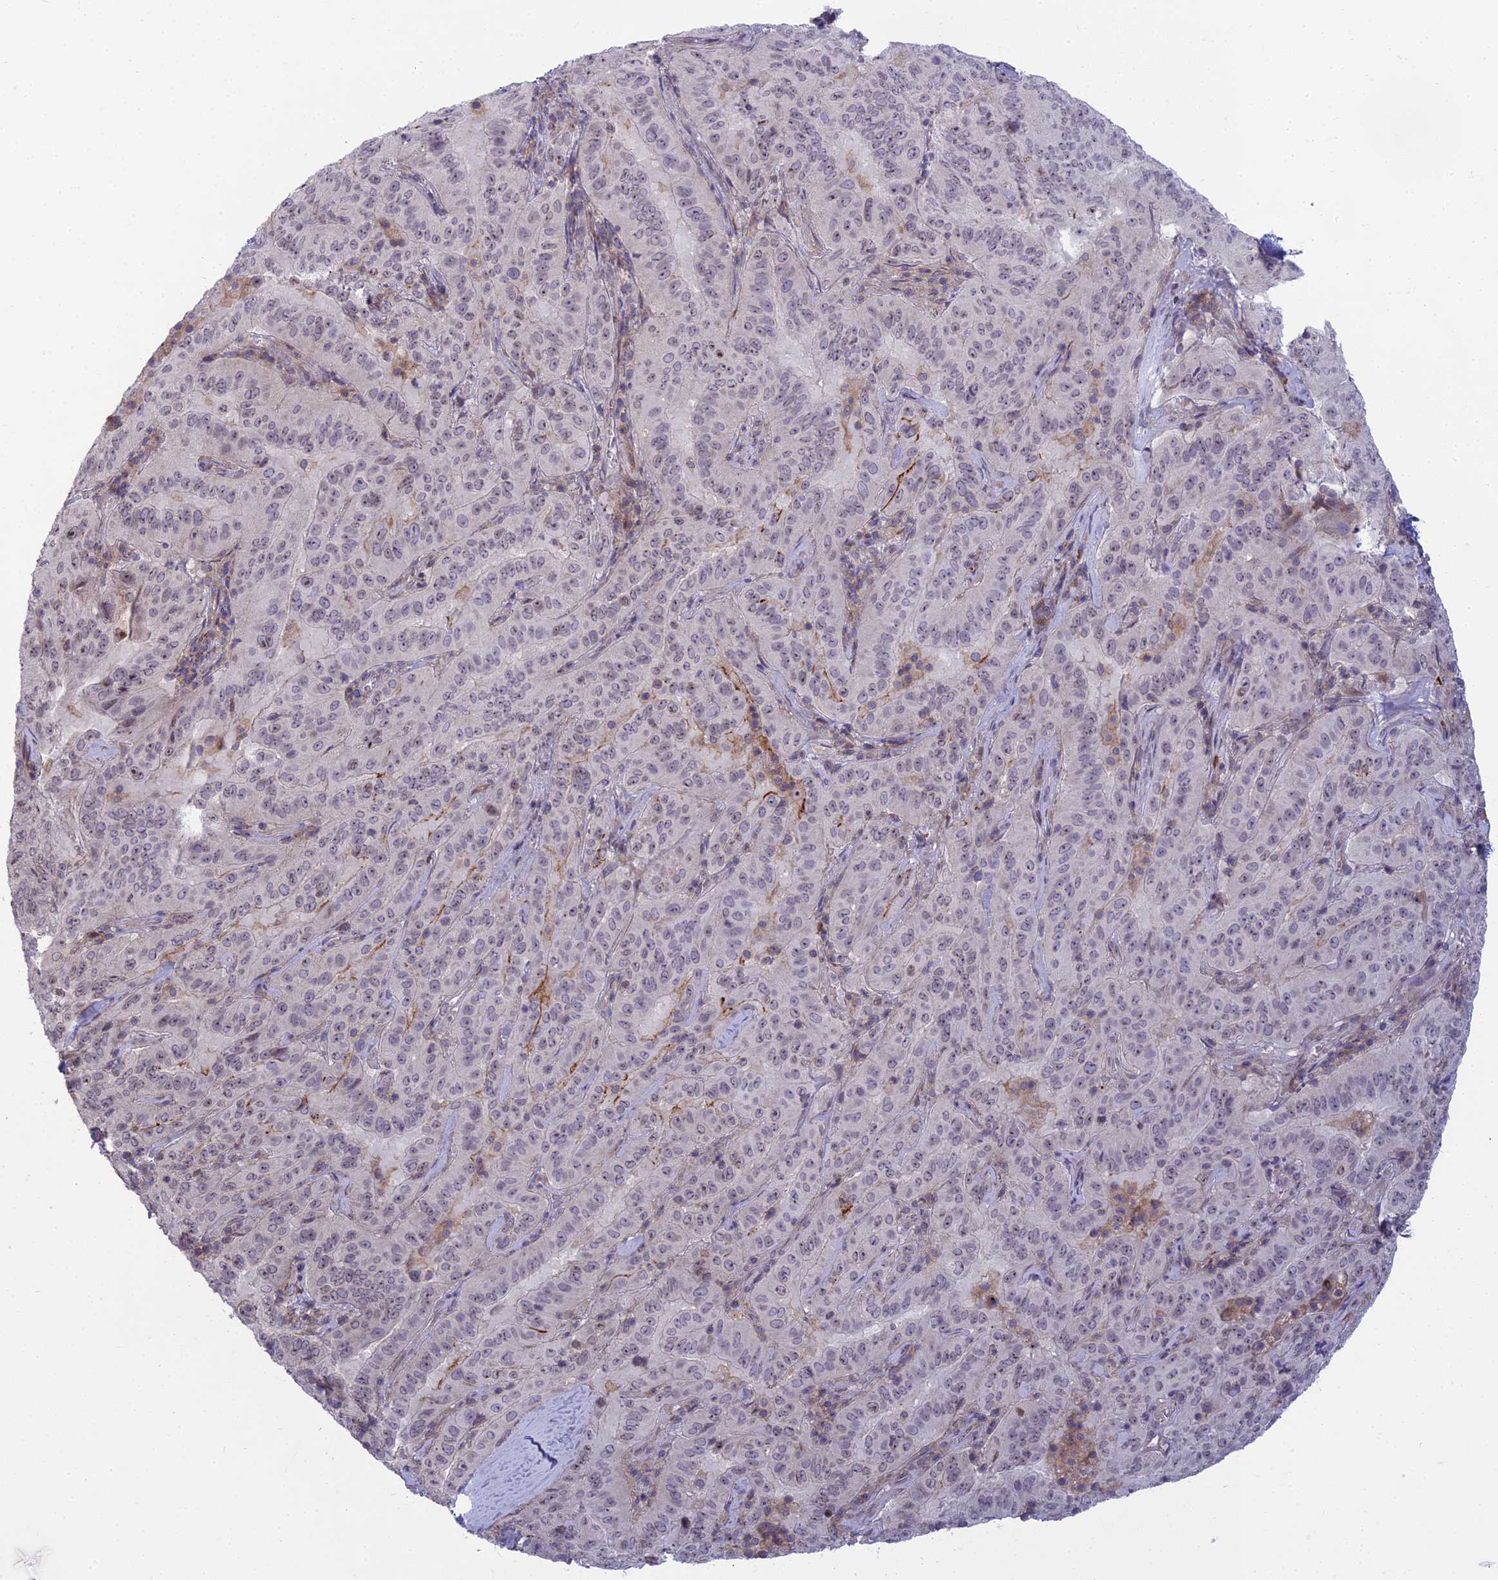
{"staining": {"intensity": "weak", "quantity": "<25%", "location": "nuclear"}, "tissue": "pancreatic cancer", "cell_type": "Tumor cells", "image_type": "cancer", "snomed": [{"axis": "morphology", "description": "Adenocarcinoma, NOS"}, {"axis": "topography", "description": "Pancreas"}], "caption": "An immunohistochemistry micrograph of pancreatic cancer is shown. There is no staining in tumor cells of pancreatic cancer.", "gene": "DTX2", "patient": {"sex": "male", "age": 63}}